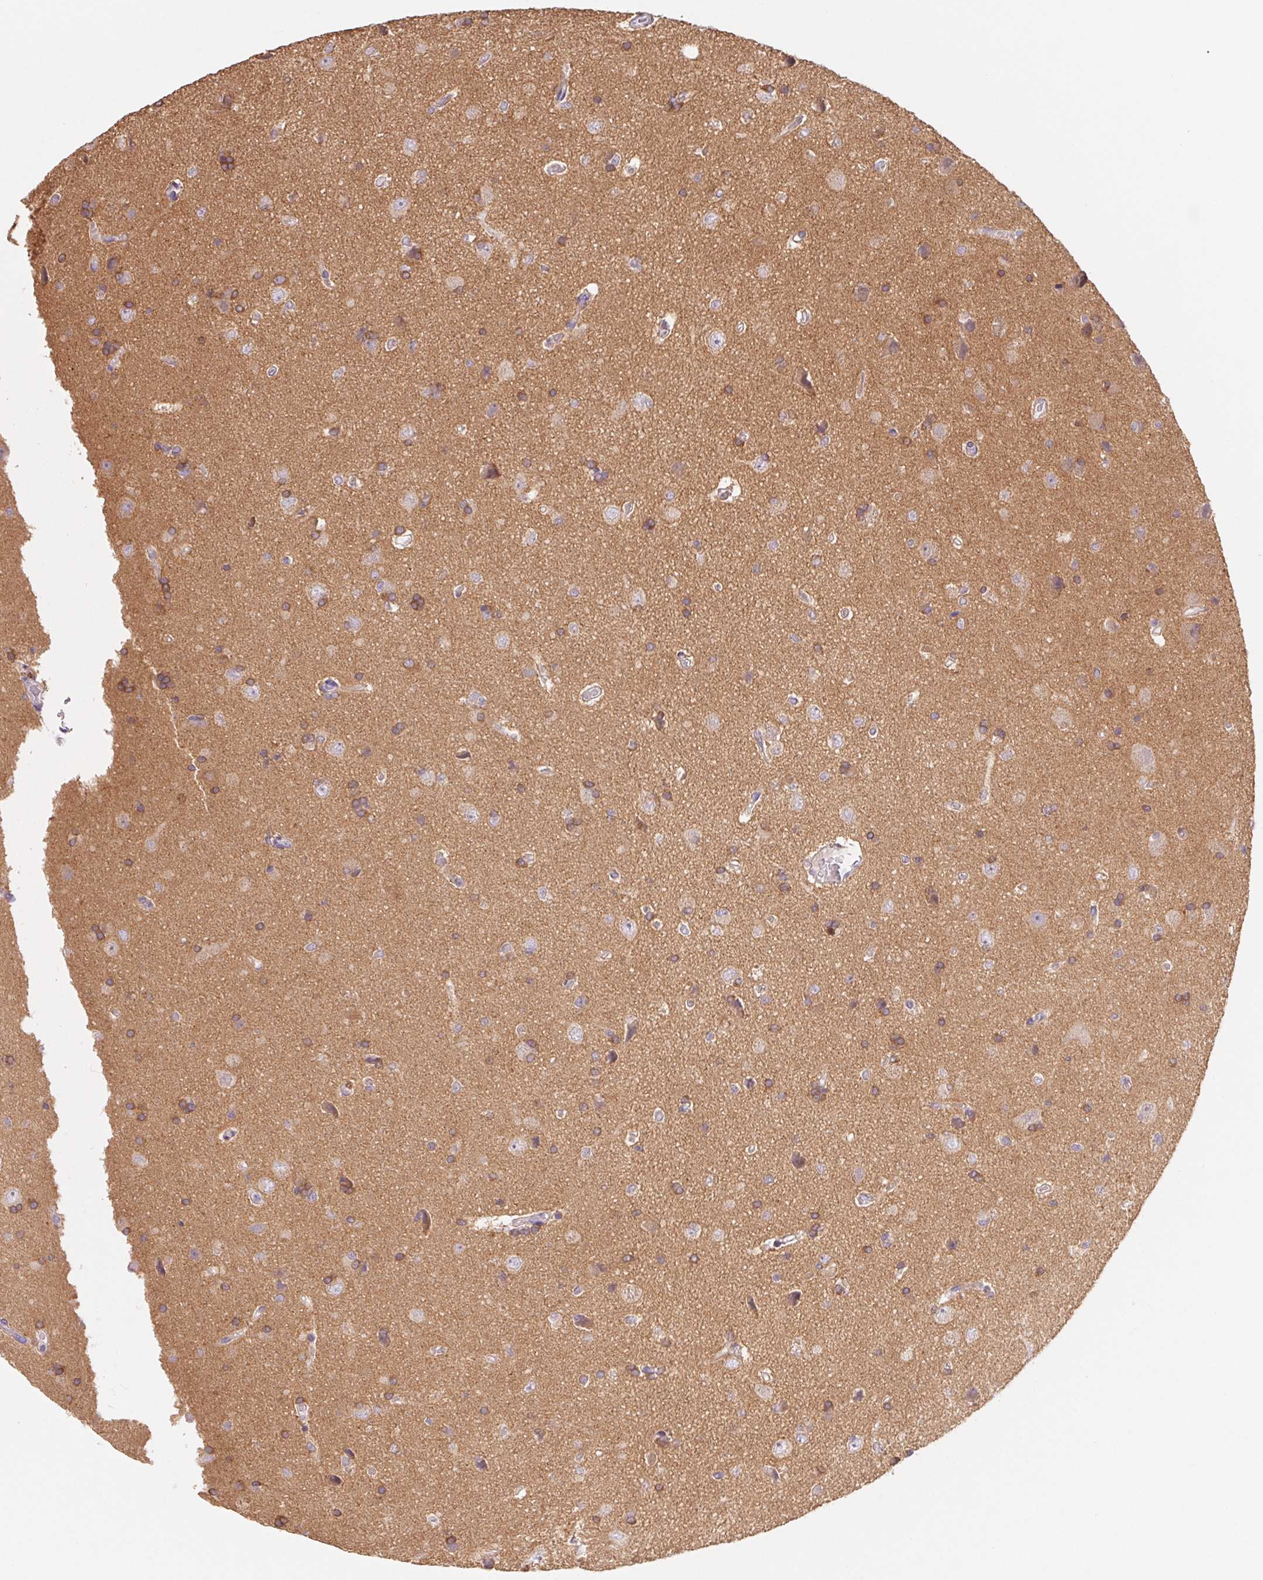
{"staining": {"intensity": "weak", "quantity": "<25%", "location": "cytoplasmic/membranous"}, "tissue": "glioma", "cell_type": "Tumor cells", "image_type": "cancer", "snomed": [{"axis": "morphology", "description": "Glioma, malignant, High grade"}, {"axis": "topography", "description": "Cerebral cortex"}], "caption": "The IHC photomicrograph has no significant positivity in tumor cells of glioma tissue. Brightfield microscopy of immunohistochemistry stained with DAB (brown) and hematoxylin (blue), captured at high magnification.", "gene": "CTNND2", "patient": {"sex": "male", "age": 70}}